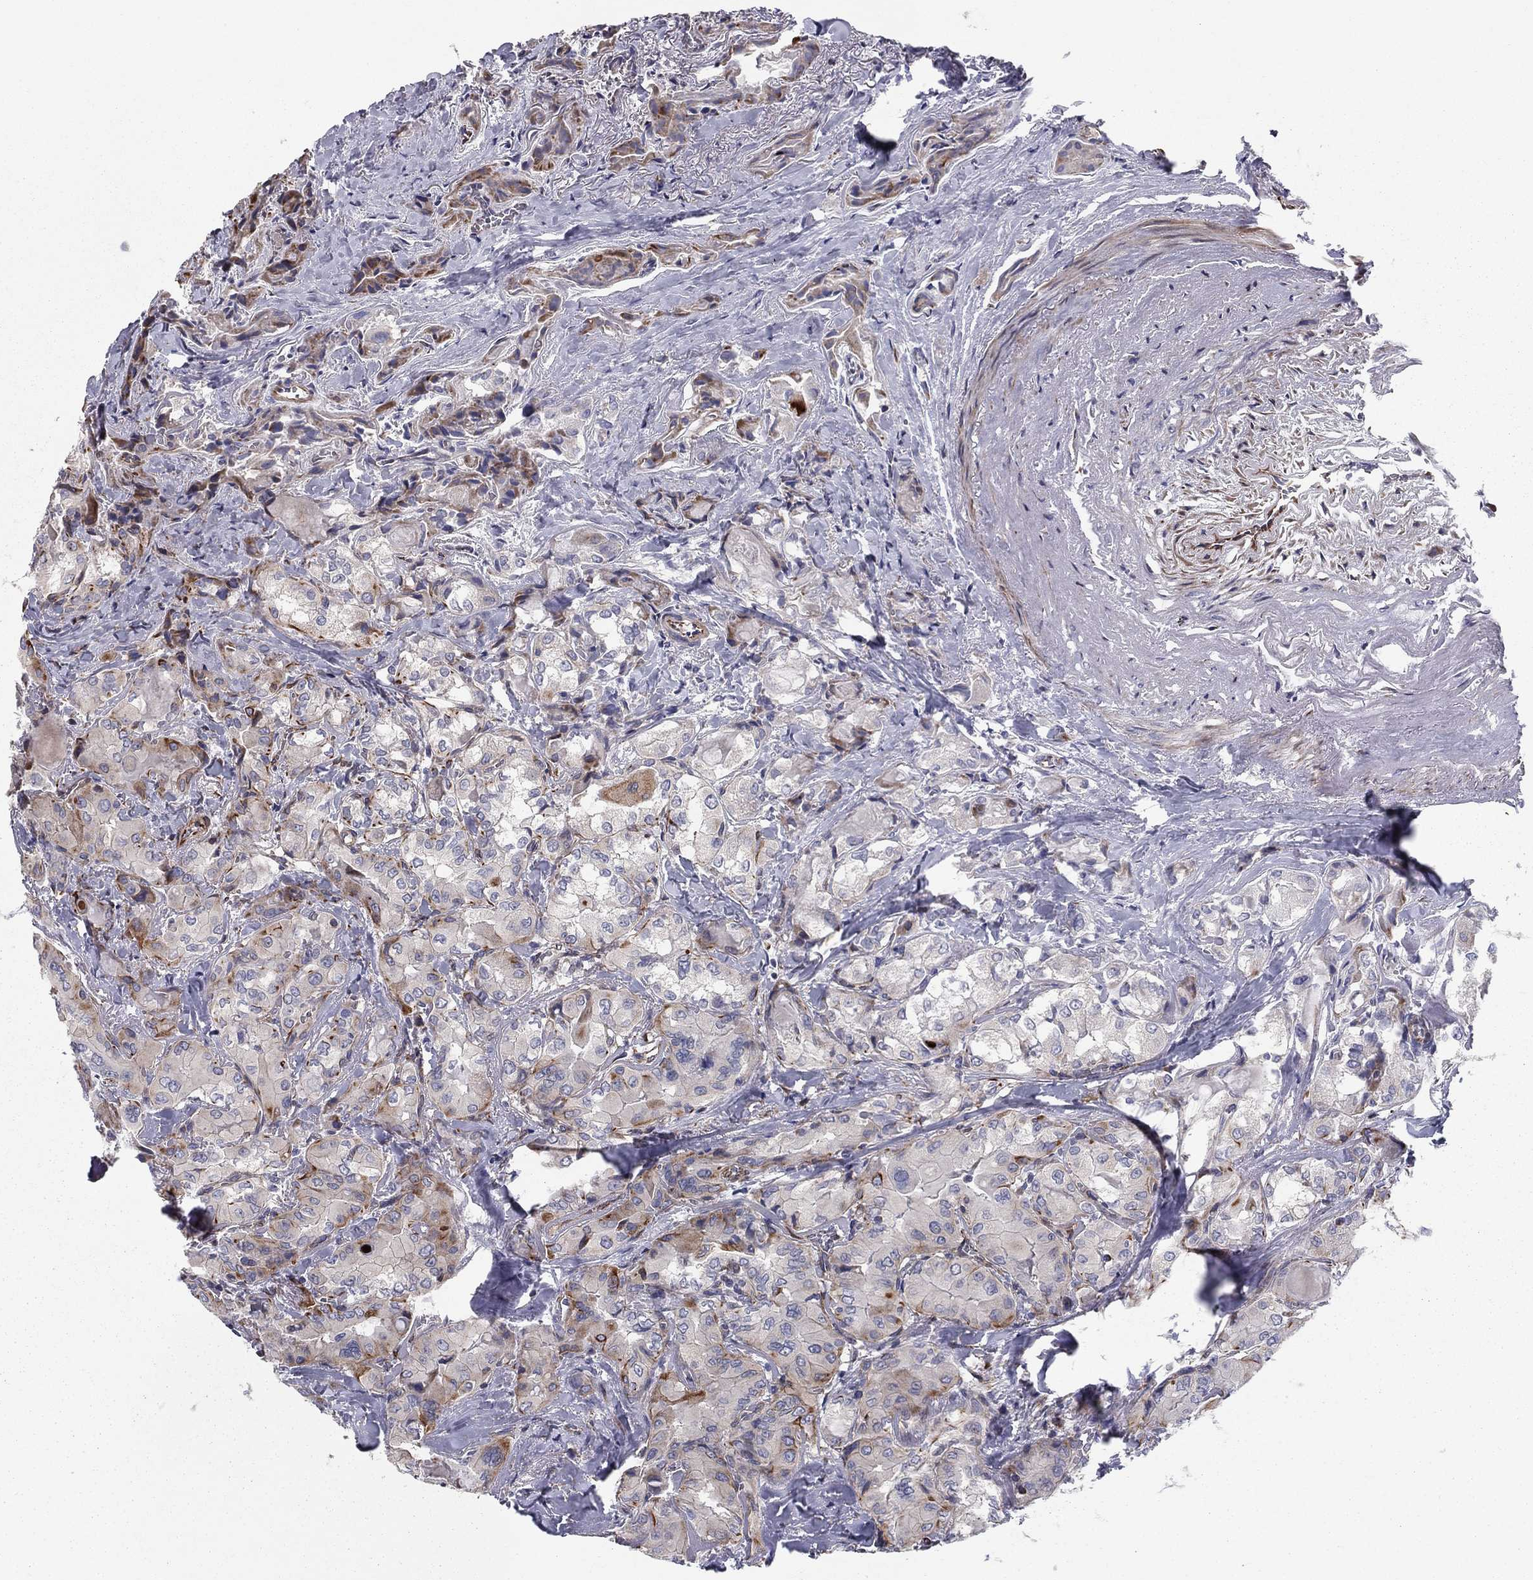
{"staining": {"intensity": "moderate", "quantity": "<25%", "location": "cytoplasmic/membranous"}, "tissue": "thyroid cancer", "cell_type": "Tumor cells", "image_type": "cancer", "snomed": [{"axis": "morphology", "description": "Normal tissue, NOS"}, {"axis": "morphology", "description": "Papillary adenocarcinoma, NOS"}, {"axis": "topography", "description": "Thyroid gland"}], "caption": "A photomicrograph of thyroid papillary adenocarcinoma stained for a protein demonstrates moderate cytoplasmic/membranous brown staining in tumor cells. (DAB IHC with brightfield microscopy, high magnification).", "gene": "CLSTN1", "patient": {"sex": "female", "age": 66}}